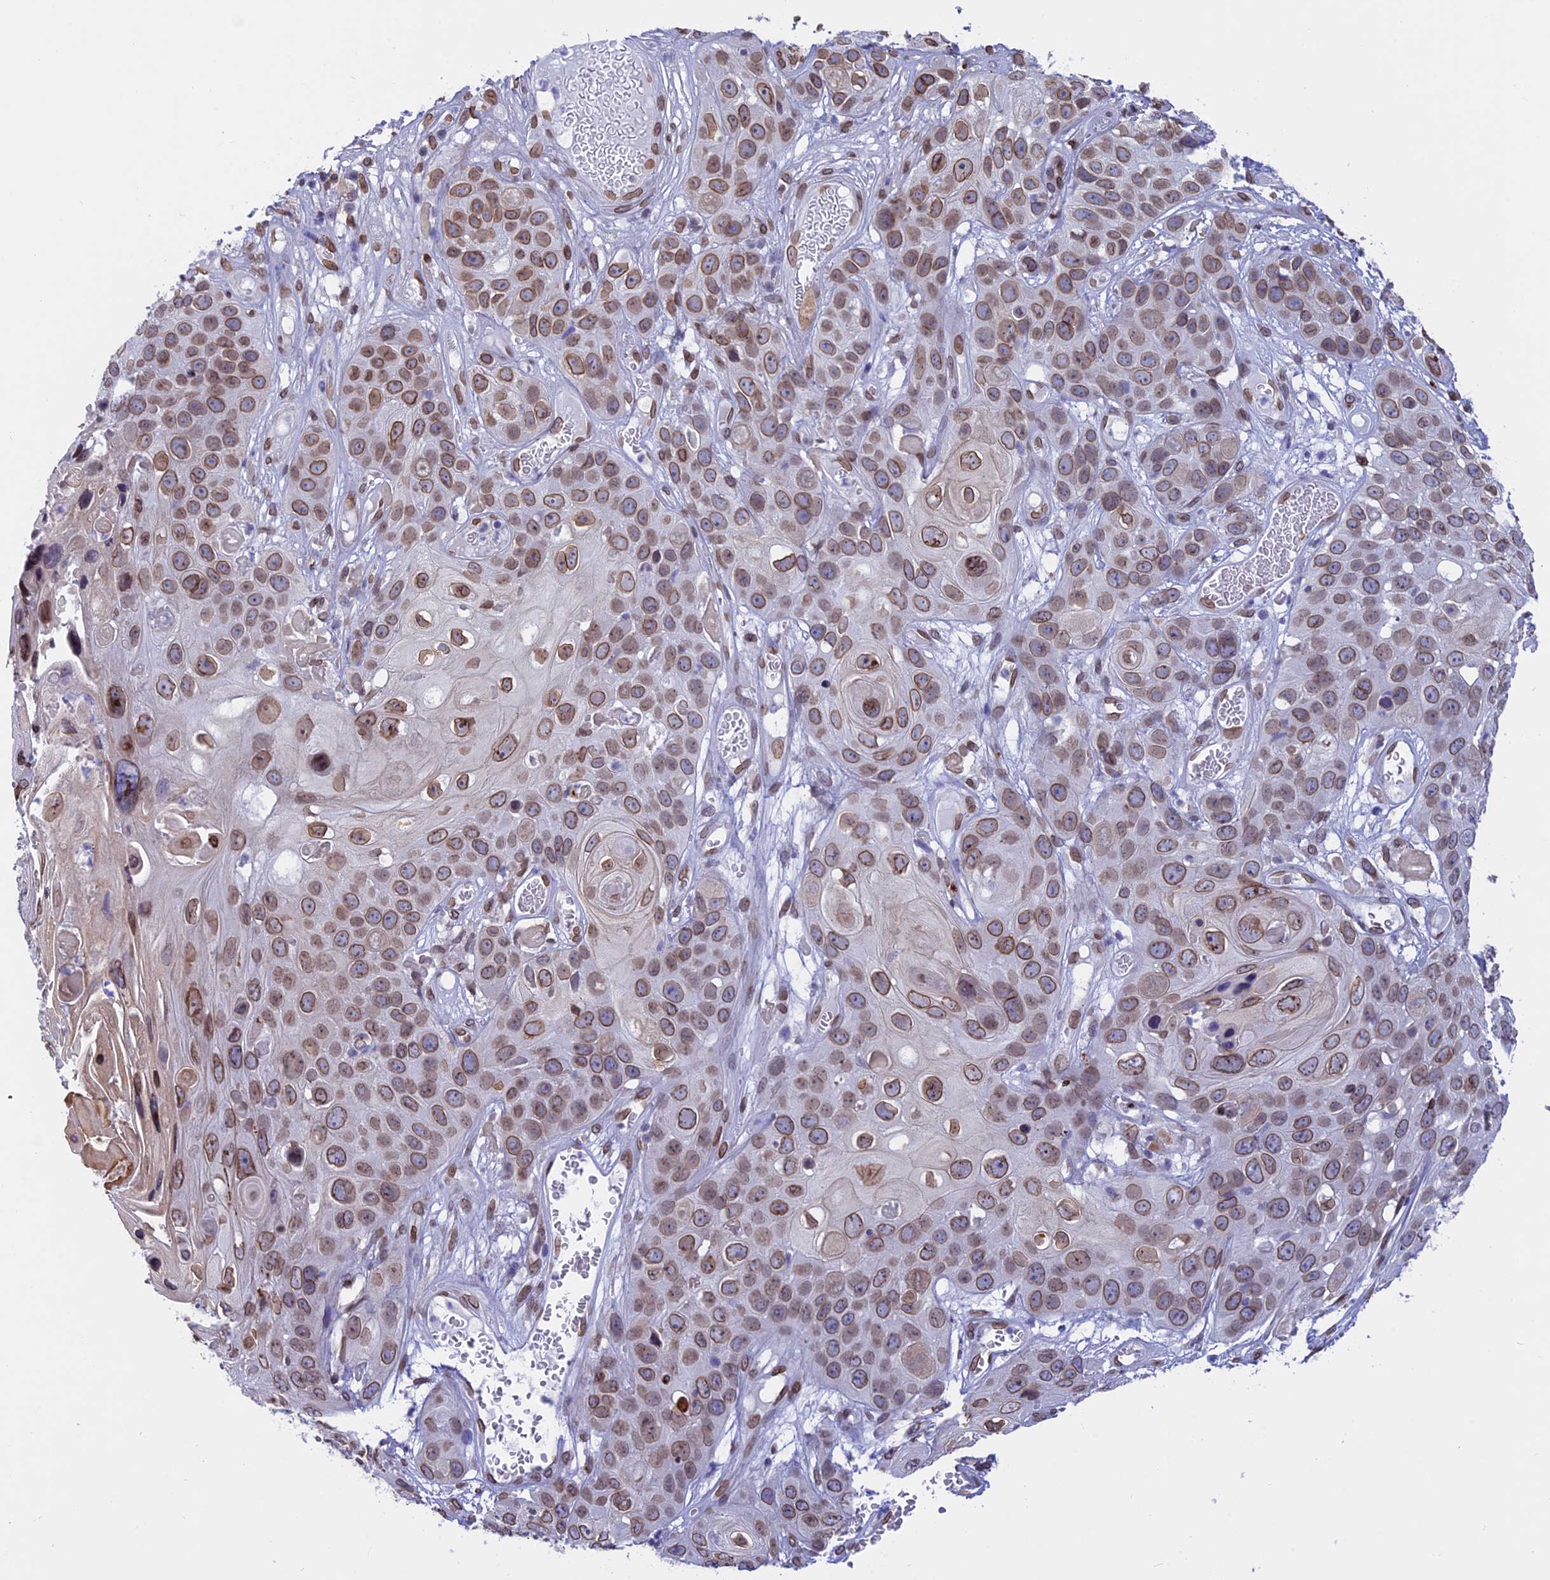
{"staining": {"intensity": "moderate", "quantity": ">75%", "location": "cytoplasmic/membranous,nuclear"}, "tissue": "skin cancer", "cell_type": "Tumor cells", "image_type": "cancer", "snomed": [{"axis": "morphology", "description": "Squamous cell carcinoma, NOS"}, {"axis": "topography", "description": "Skin"}], "caption": "Protein expression analysis of skin cancer (squamous cell carcinoma) exhibits moderate cytoplasmic/membranous and nuclear staining in approximately >75% of tumor cells.", "gene": "TMPRSS7", "patient": {"sex": "male", "age": 55}}